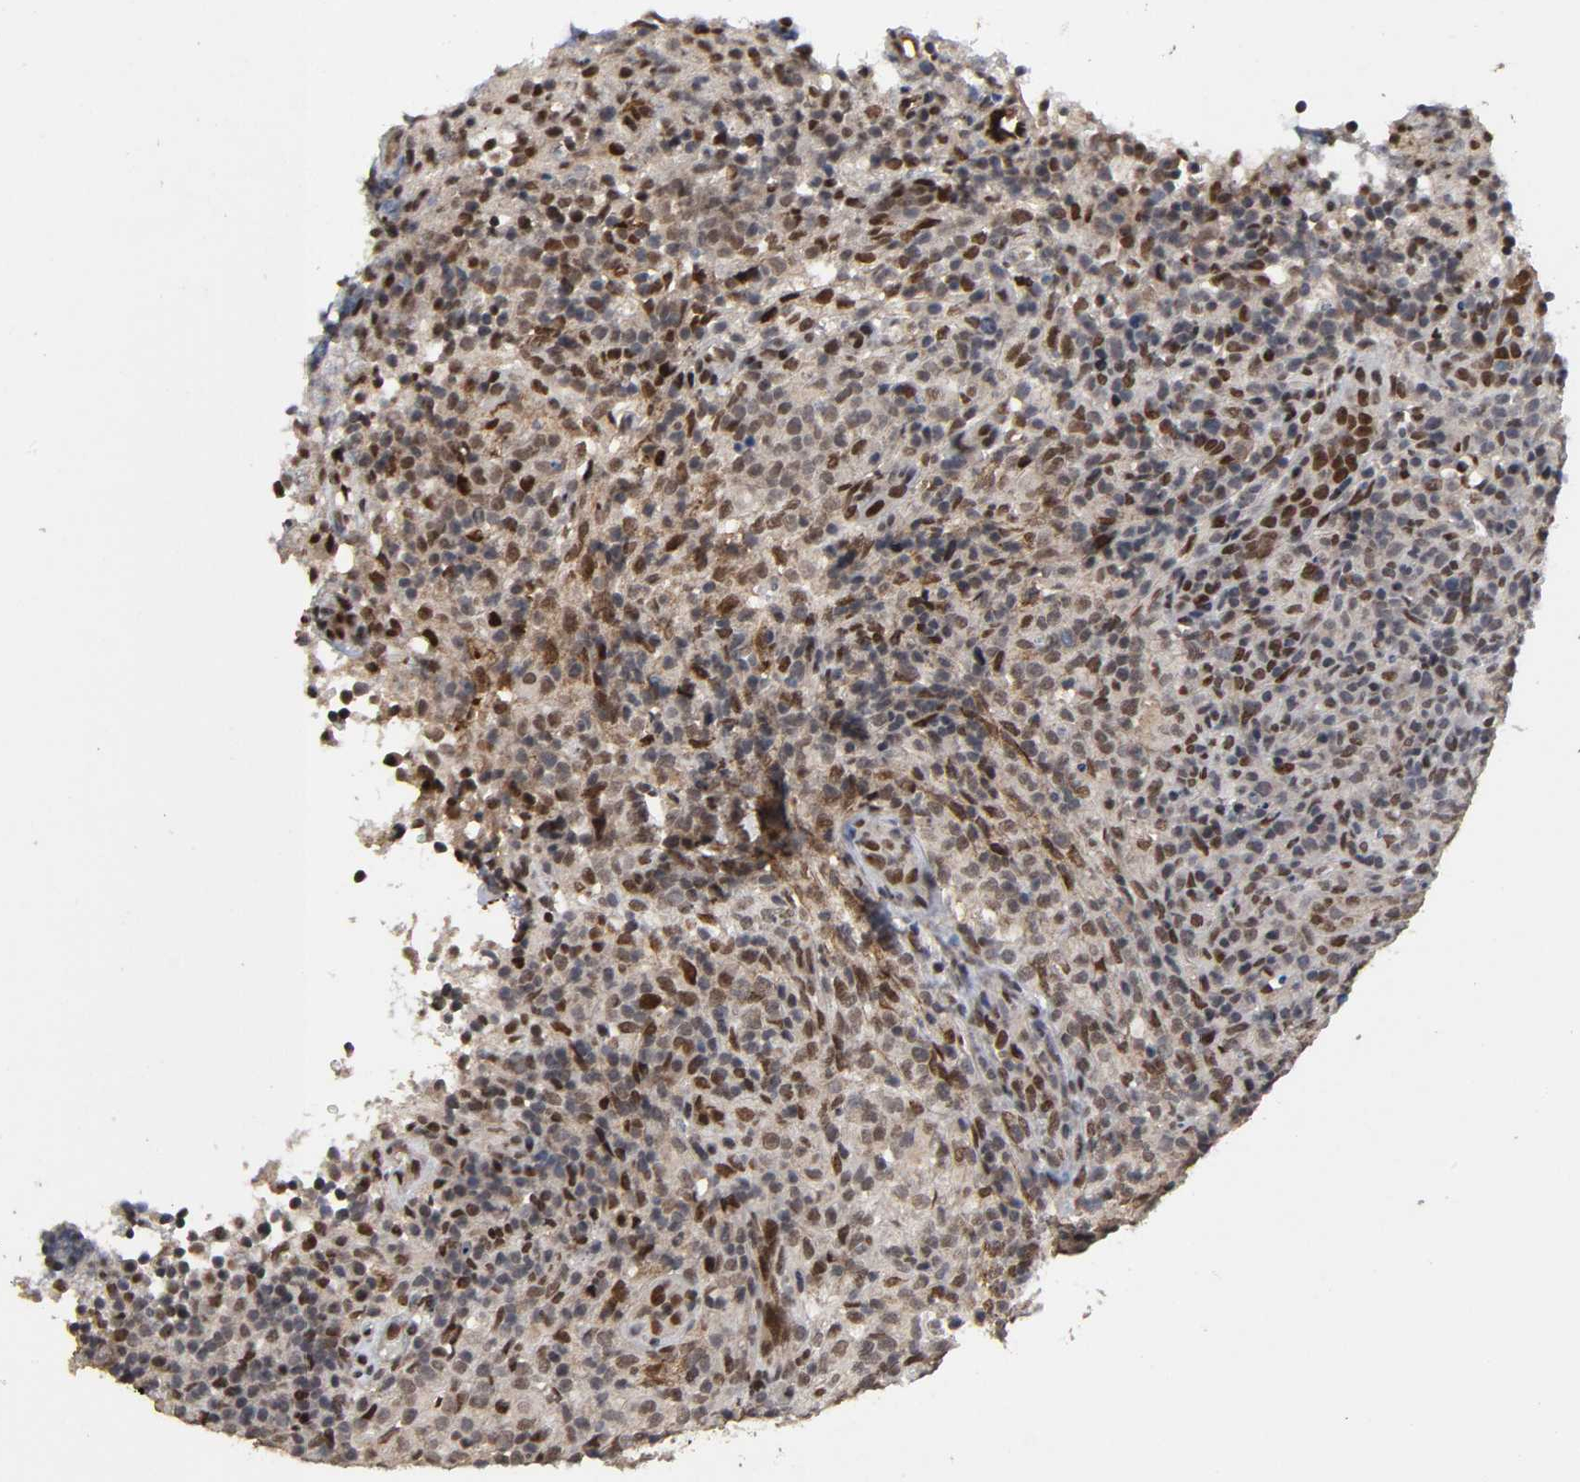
{"staining": {"intensity": "strong", "quantity": "25%-75%", "location": "cytoplasmic/membranous,nuclear"}, "tissue": "lymphoma", "cell_type": "Tumor cells", "image_type": "cancer", "snomed": [{"axis": "morphology", "description": "Malignant lymphoma, non-Hodgkin's type, High grade"}, {"axis": "topography", "description": "Lymph node"}], "caption": "This histopathology image reveals IHC staining of human high-grade malignant lymphoma, non-Hodgkin's type, with high strong cytoplasmic/membranous and nuclear positivity in about 25%-75% of tumor cells.", "gene": "AHNAK2", "patient": {"sex": "female", "age": 76}}